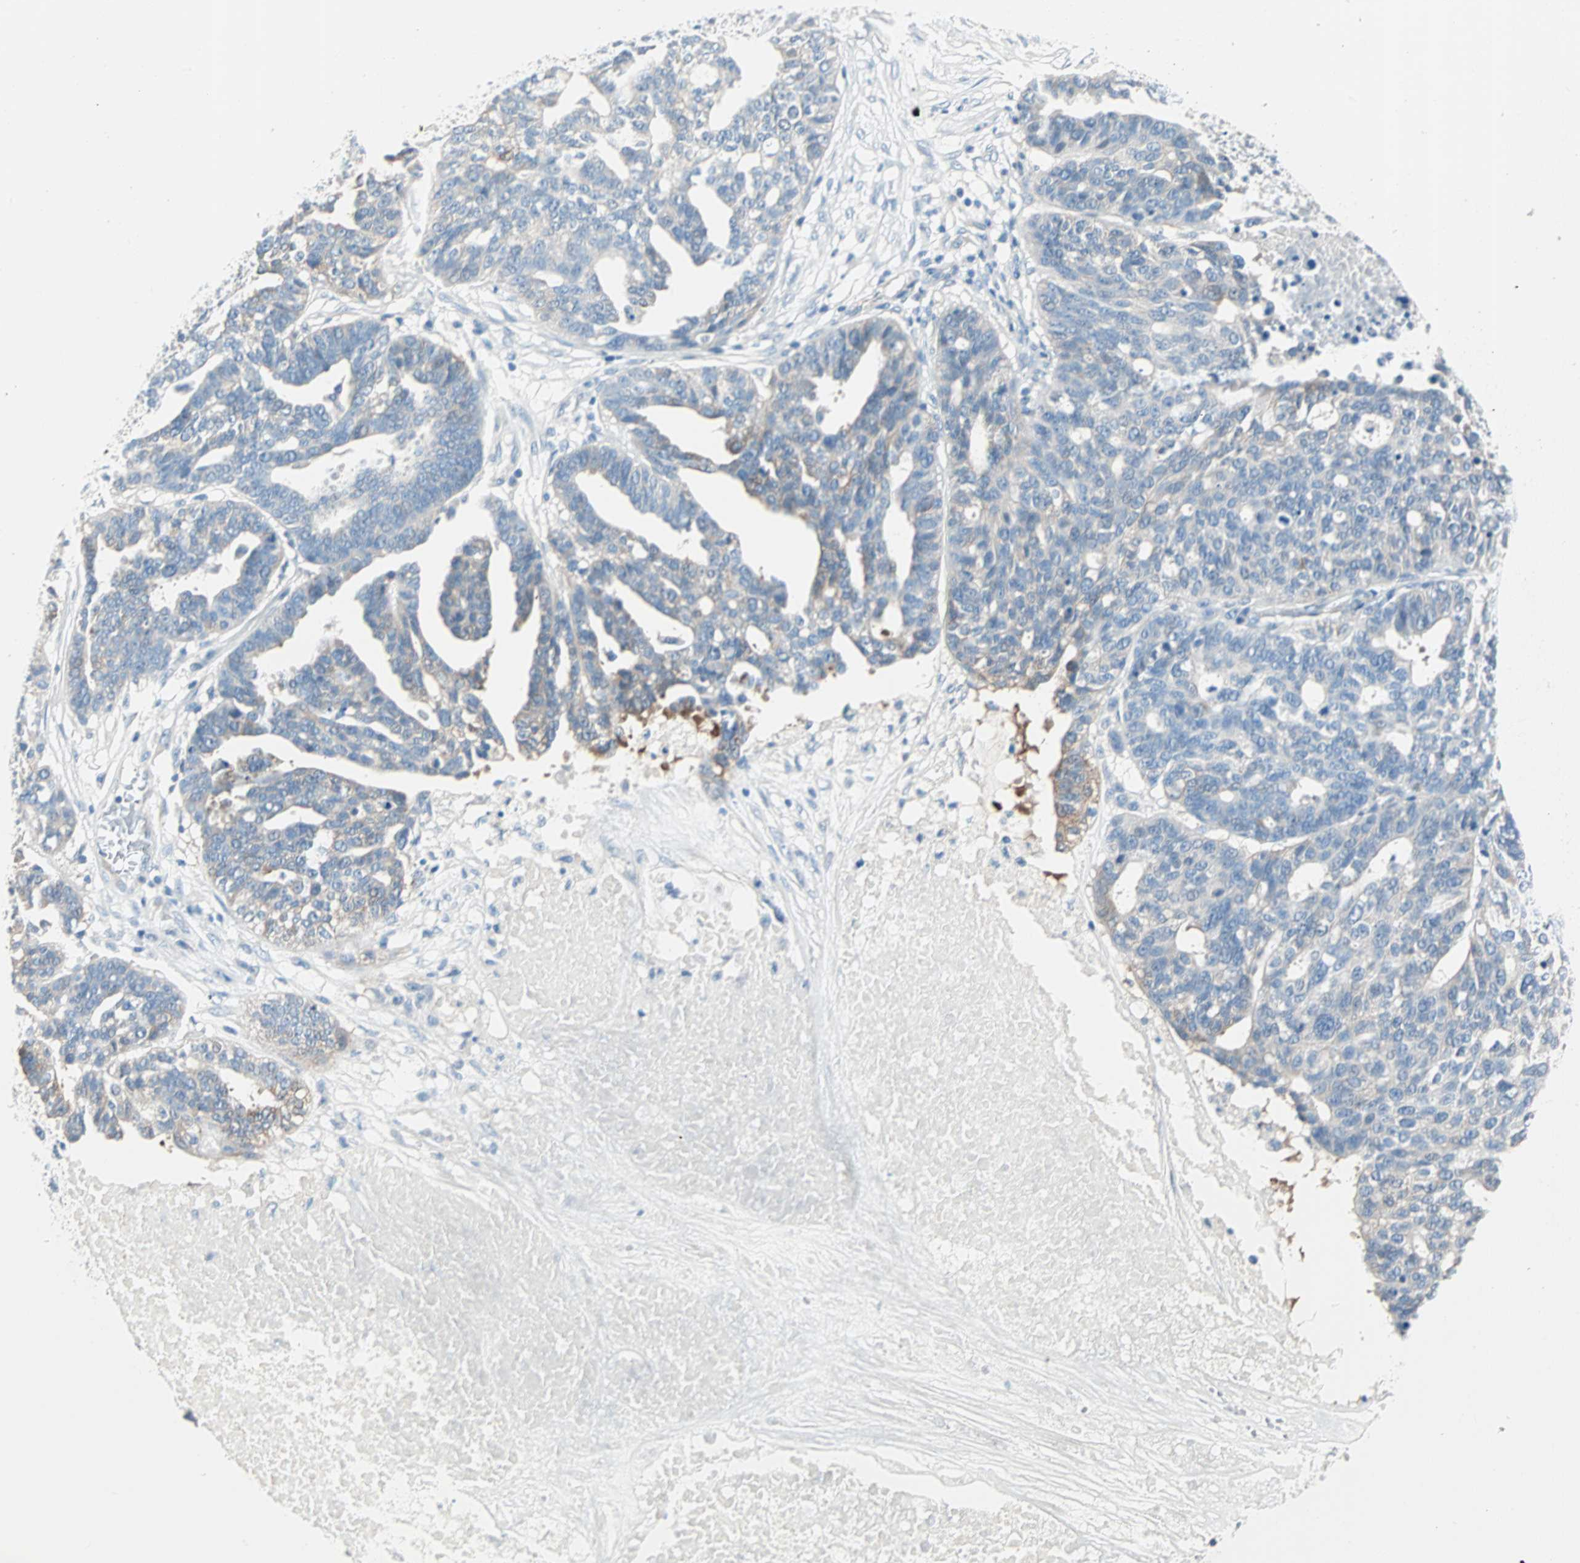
{"staining": {"intensity": "moderate", "quantity": "<25%", "location": "cytoplasmic/membranous"}, "tissue": "ovarian cancer", "cell_type": "Tumor cells", "image_type": "cancer", "snomed": [{"axis": "morphology", "description": "Cystadenocarcinoma, serous, NOS"}, {"axis": "topography", "description": "Ovary"}], "caption": "IHC (DAB) staining of human serous cystadenocarcinoma (ovarian) shows moderate cytoplasmic/membranous protein expression in approximately <25% of tumor cells.", "gene": "ATF6", "patient": {"sex": "female", "age": 59}}